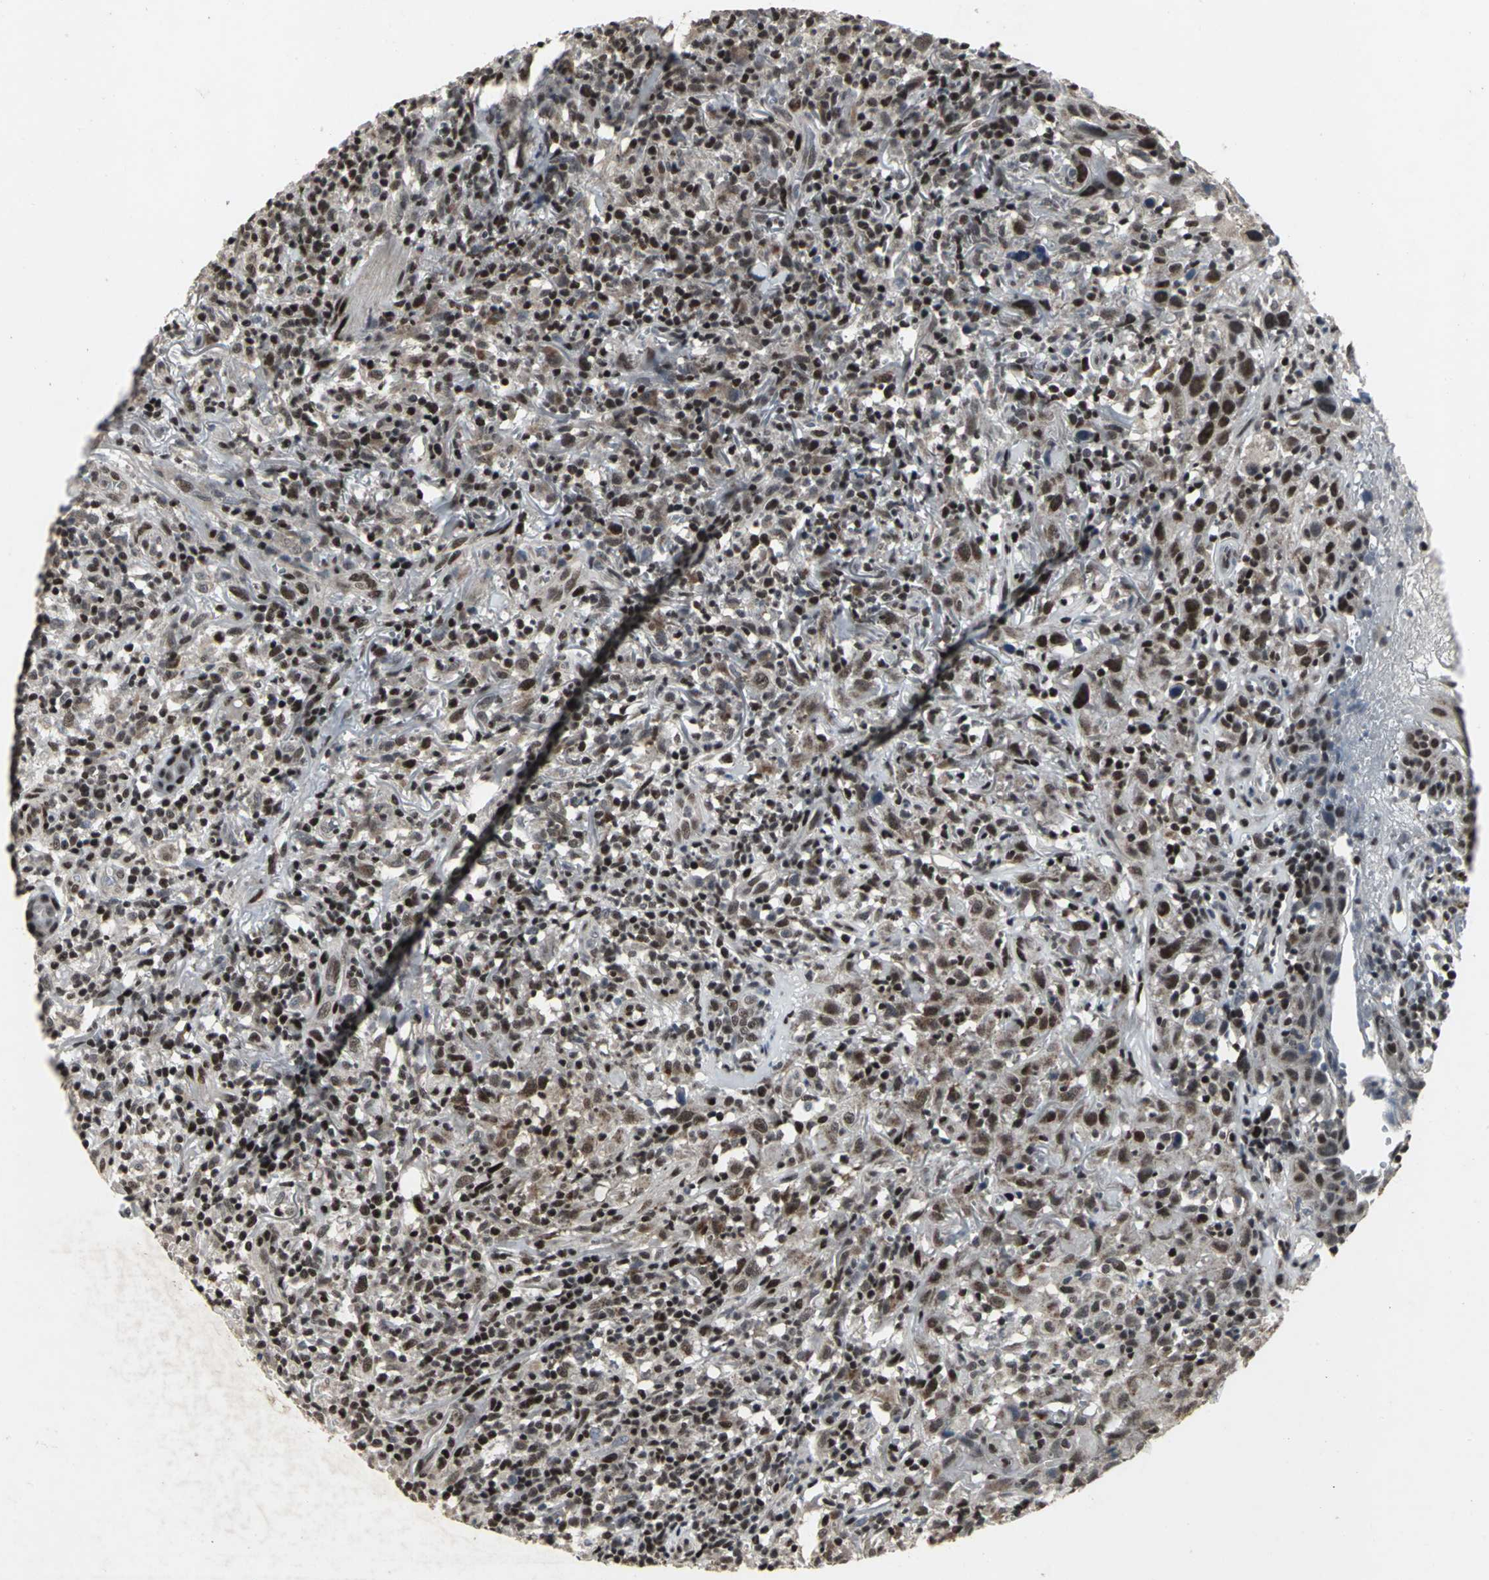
{"staining": {"intensity": "strong", "quantity": ">75%", "location": "nuclear"}, "tissue": "thyroid cancer", "cell_type": "Tumor cells", "image_type": "cancer", "snomed": [{"axis": "morphology", "description": "Carcinoma, NOS"}, {"axis": "topography", "description": "Thyroid gland"}], "caption": "This is an image of immunohistochemistry staining of thyroid carcinoma, which shows strong positivity in the nuclear of tumor cells.", "gene": "SRF", "patient": {"sex": "female", "age": 77}}